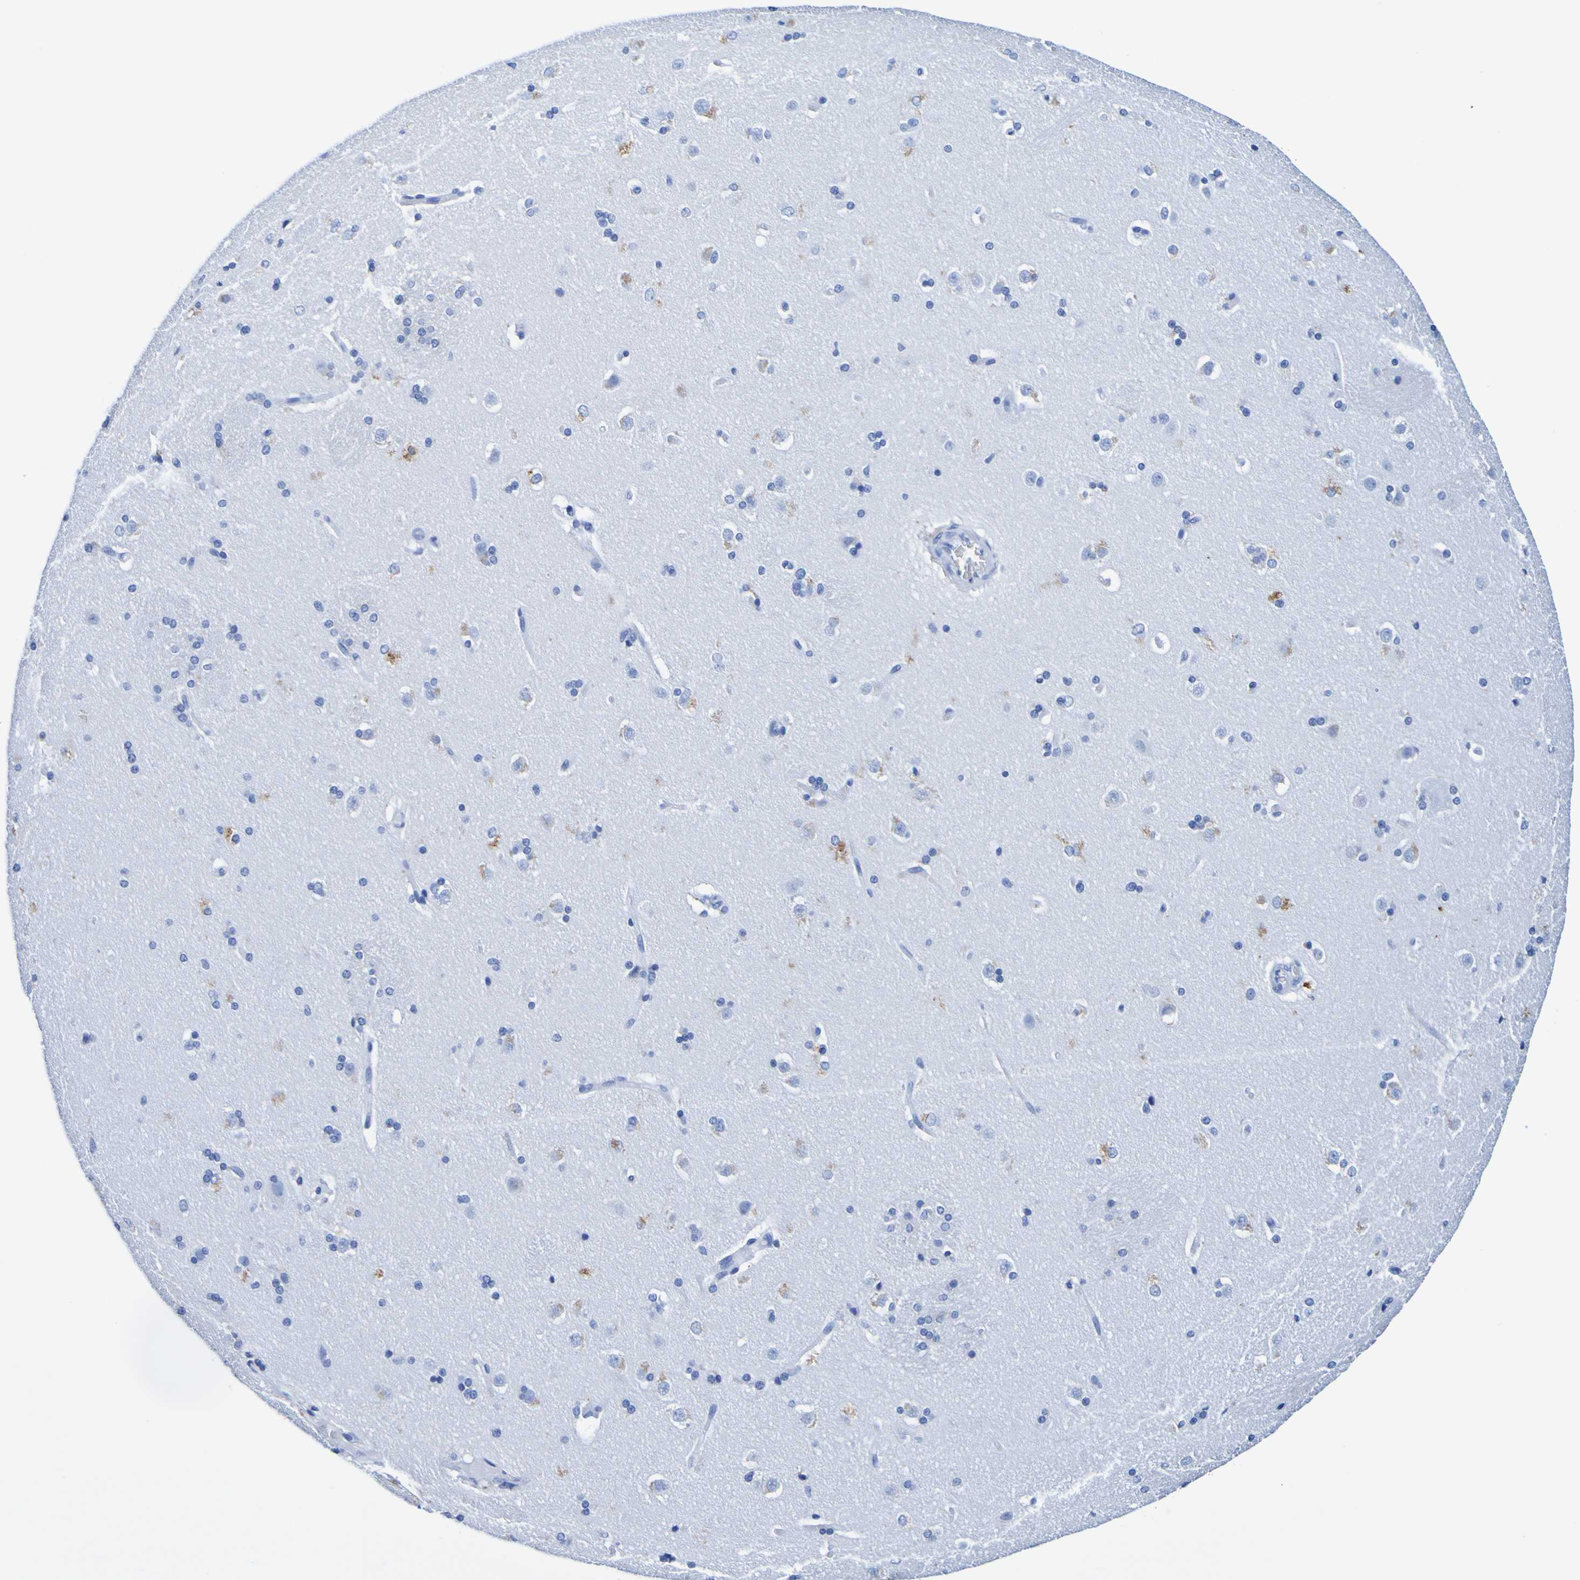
{"staining": {"intensity": "weak", "quantity": "<25%", "location": "cytoplasmic/membranous"}, "tissue": "caudate", "cell_type": "Glial cells", "image_type": "normal", "snomed": [{"axis": "morphology", "description": "Normal tissue, NOS"}, {"axis": "topography", "description": "Lateral ventricle wall"}], "caption": "A high-resolution histopathology image shows IHC staining of benign caudate, which demonstrates no significant positivity in glial cells.", "gene": "DPEP1", "patient": {"sex": "female", "age": 19}}